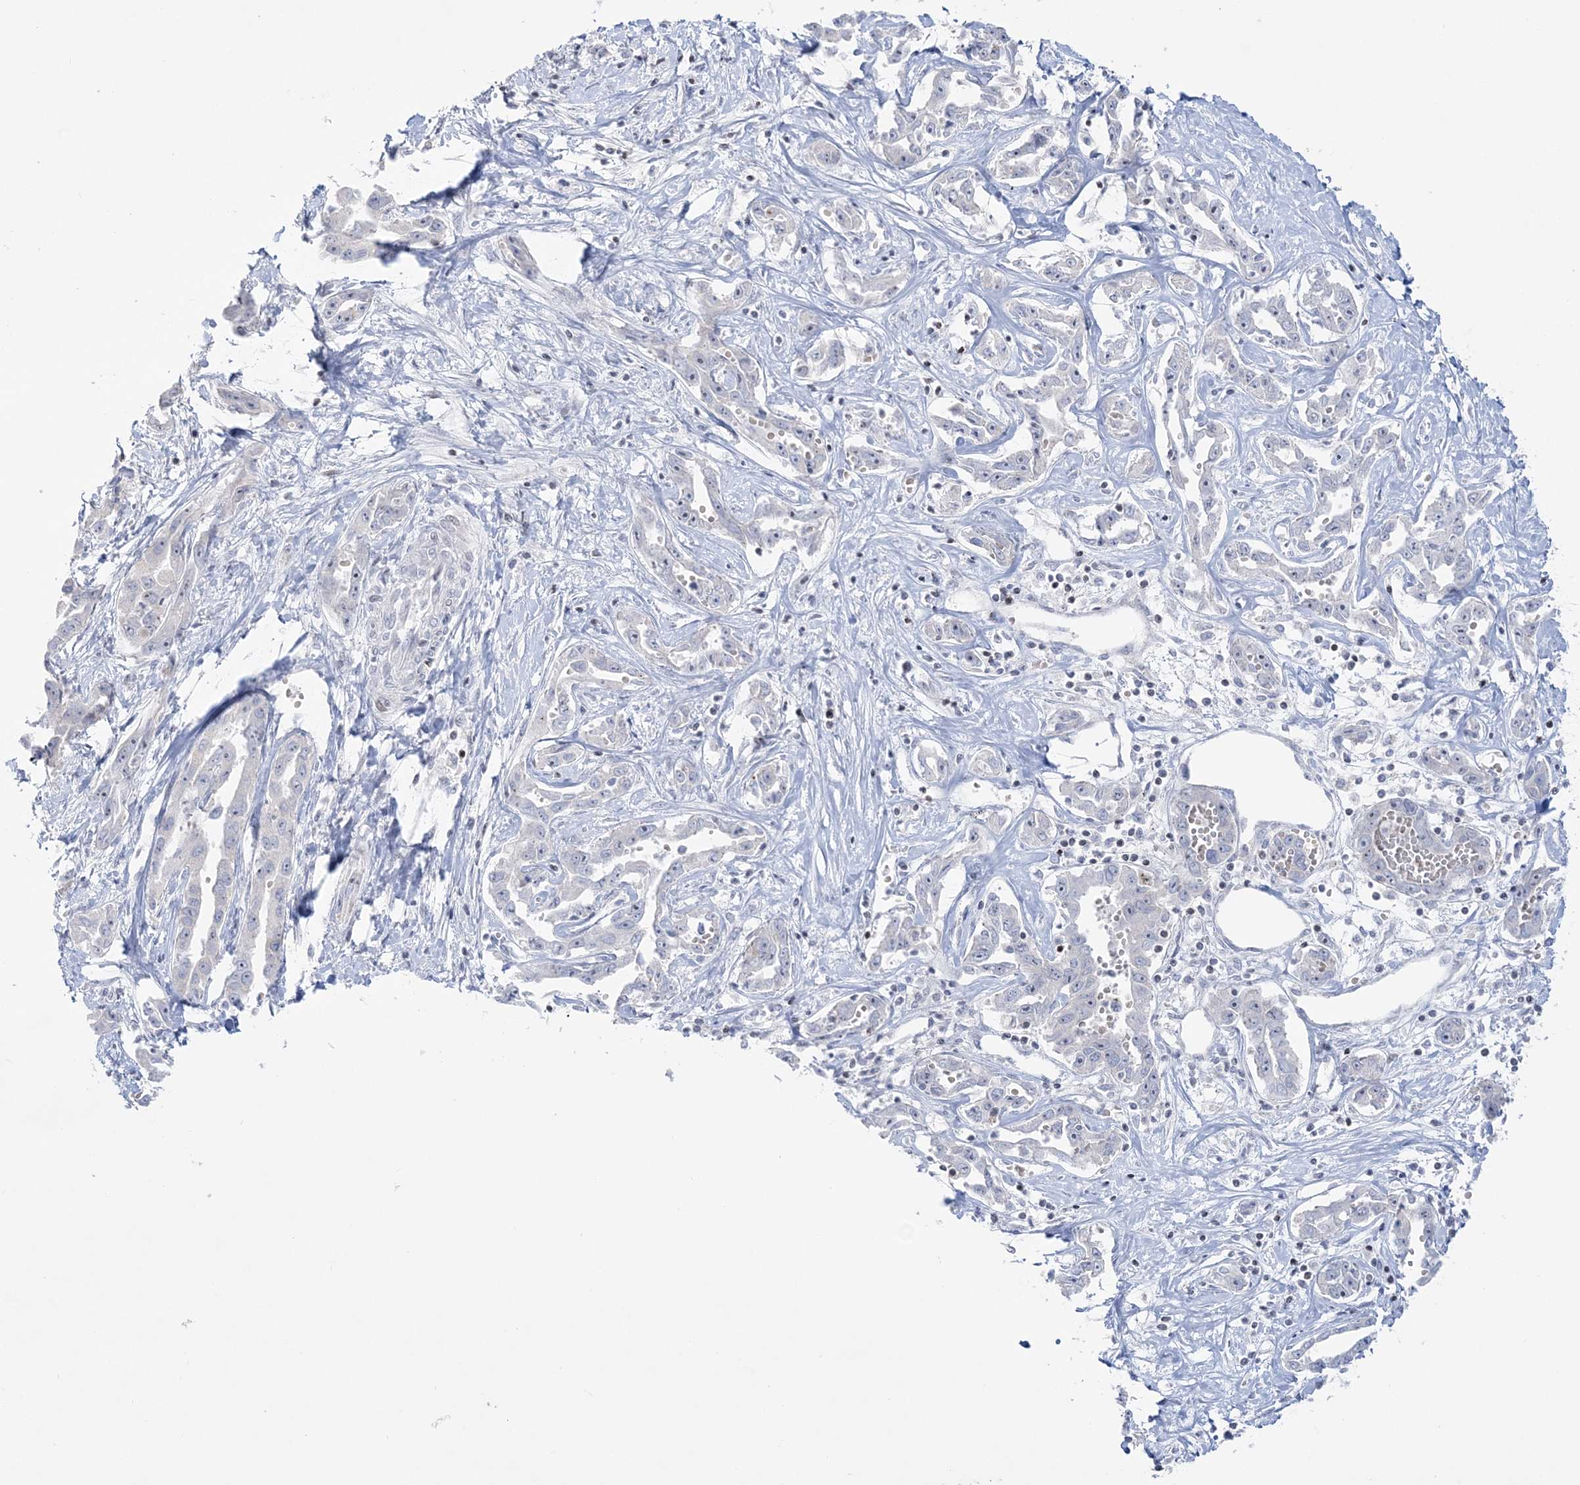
{"staining": {"intensity": "negative", "quantity": "none", "location": "none"}, "tissue": "liver cancer", "cell_type": "Tumor cells", "image_type": "cancer", "snomed": [{"axis": "morphology", "description": "Cholangiocarcinoma"}, {"axis": "topography", "description": "Liver"}], "caption": "Liver cancer stained for a protein using immunohistochemistry shows no staining tumor cells.", "gene": "SH3BP4", "patient": {"sex": "male", "age": 59}}